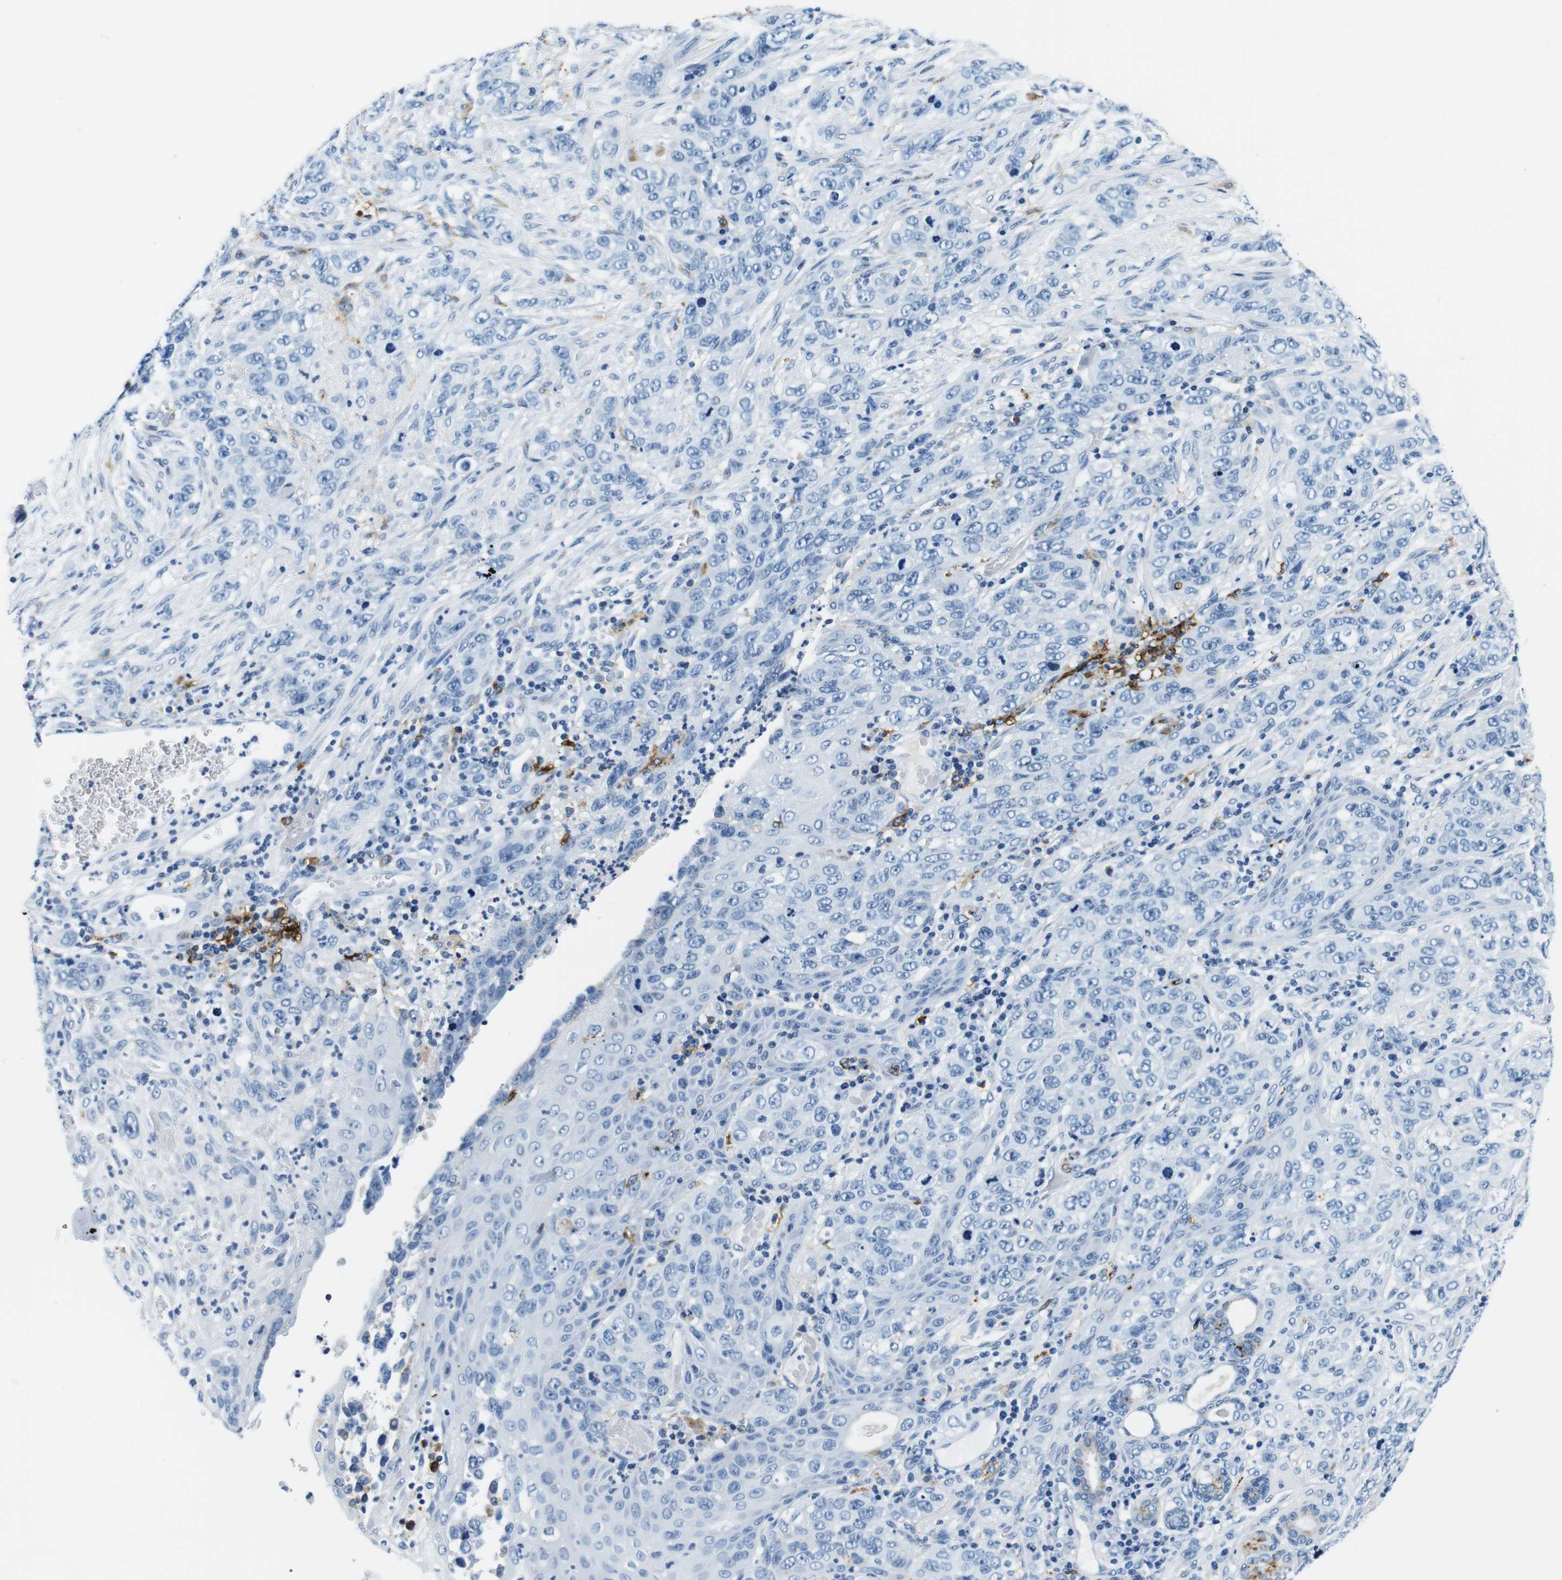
{"staining": {"intensity": "negative", "quantity": "none", "location": "none"}, "tissue": "stomach cancer", "cell_type": "Tumor cells", "image_type": "cancer", "snomed": [{"axis": "morphology", "description": "Adenocarcinoma, NOS"}, {"axis": "topography", "description": "Stomach"}], "caption": "IHC of human adenocarcinoma (stomach) displays no positivity in tumor cells.", "gene": "HLA-DRB1", "patient": {"sex": "male", "age": 48}}